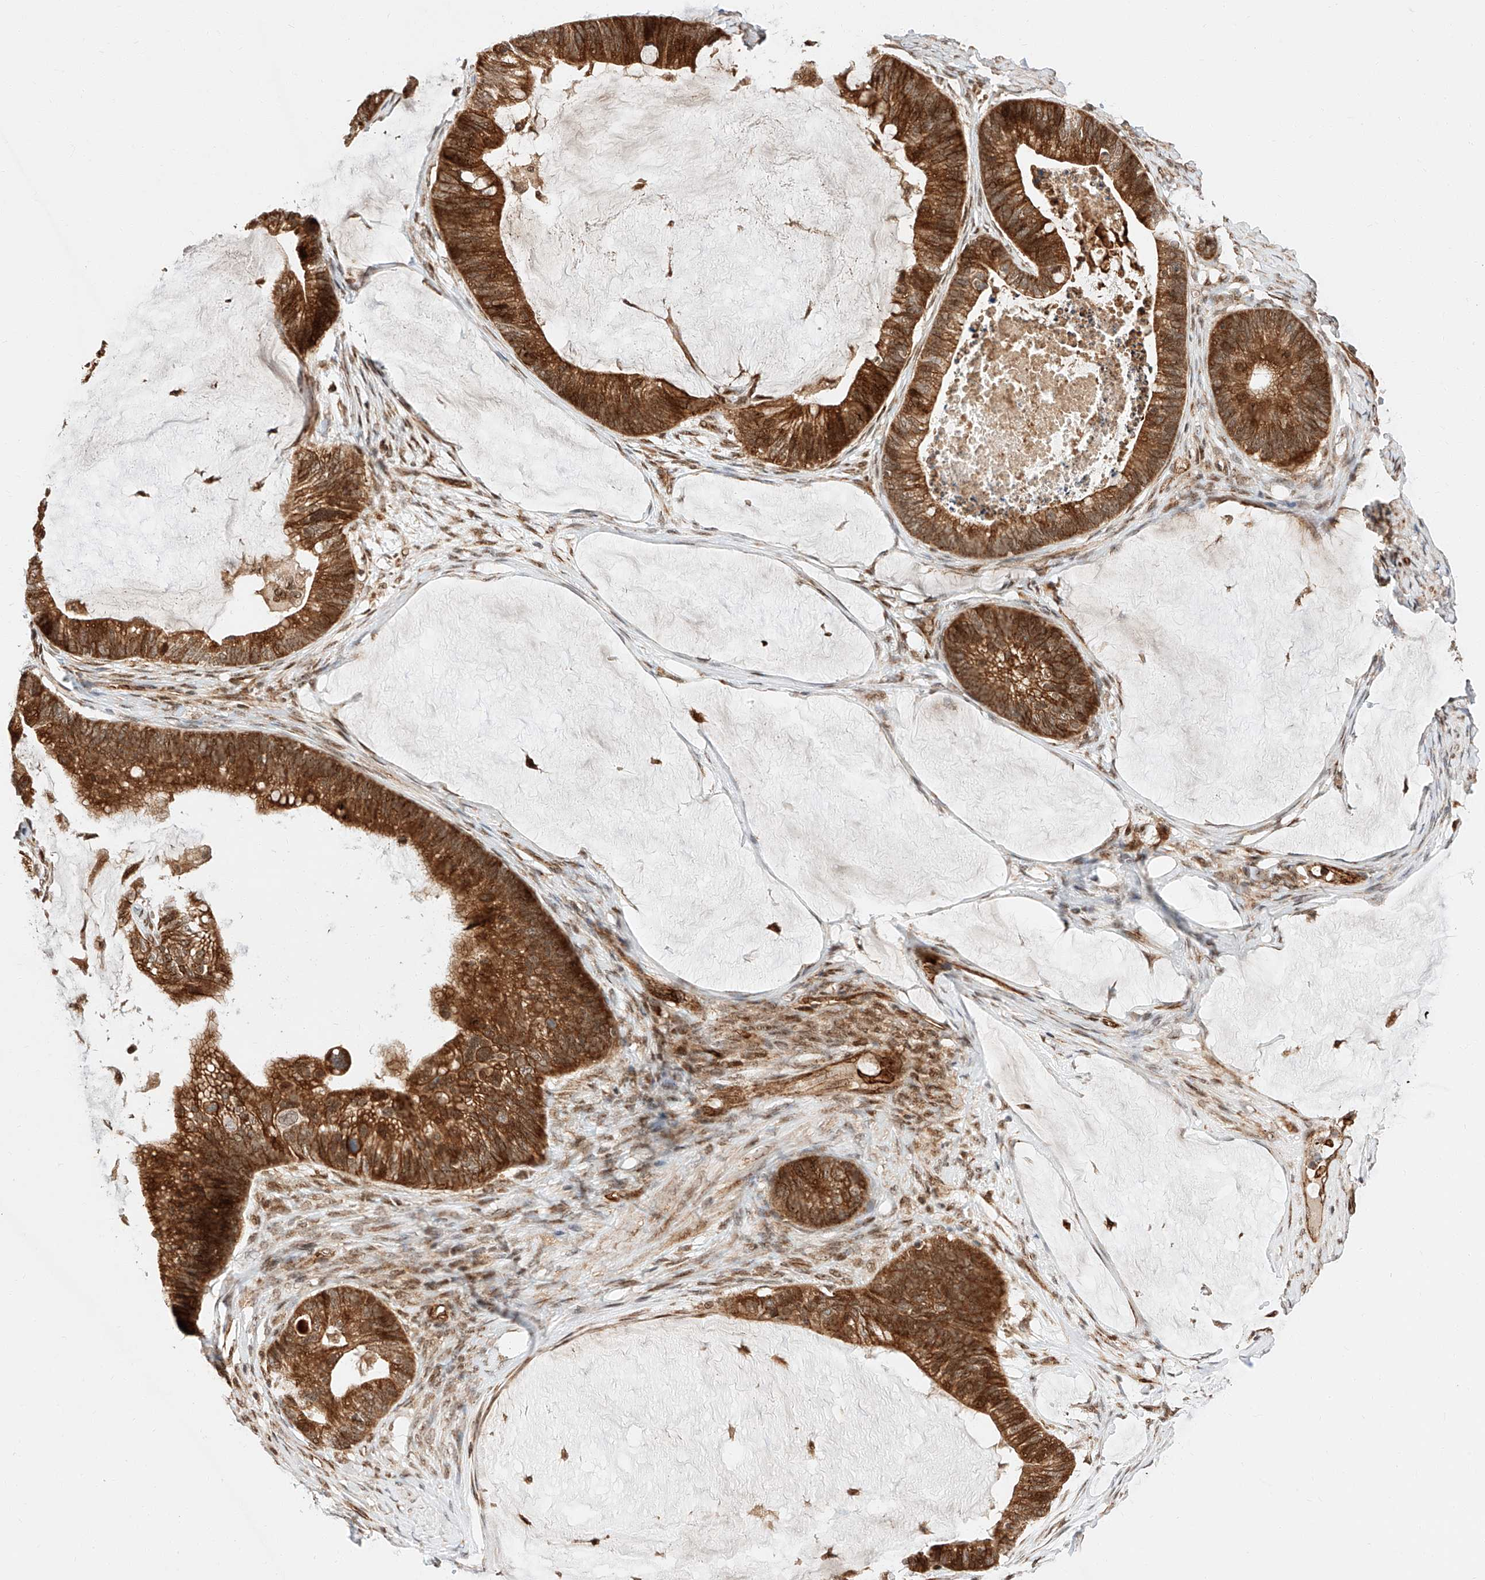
{"staining": {"intensity": "strong", "quantity": ">75%", "location": "cytoplasmic/membranous"}, "tissue": "ovarian cancer", "cell_type": "Tumor cells", "image_type": "cancer", "snomed": [{"axis": "morphology", "description": "Cystadenocarcinoma, mucinous, NOS"}, {"axis": "topography", "description": "Ovary"}], "caption": "This micrograph shows ovarian mucinous cystadenocarcinoma stained with IHC to label a protein in brown. The cytoplasmic/membranous of tumor cells show strong positivity for the protein. Nuclei are counter-stained blue.", "gene": "THTPA", "patient": {"sex": "female", "age": 61}}